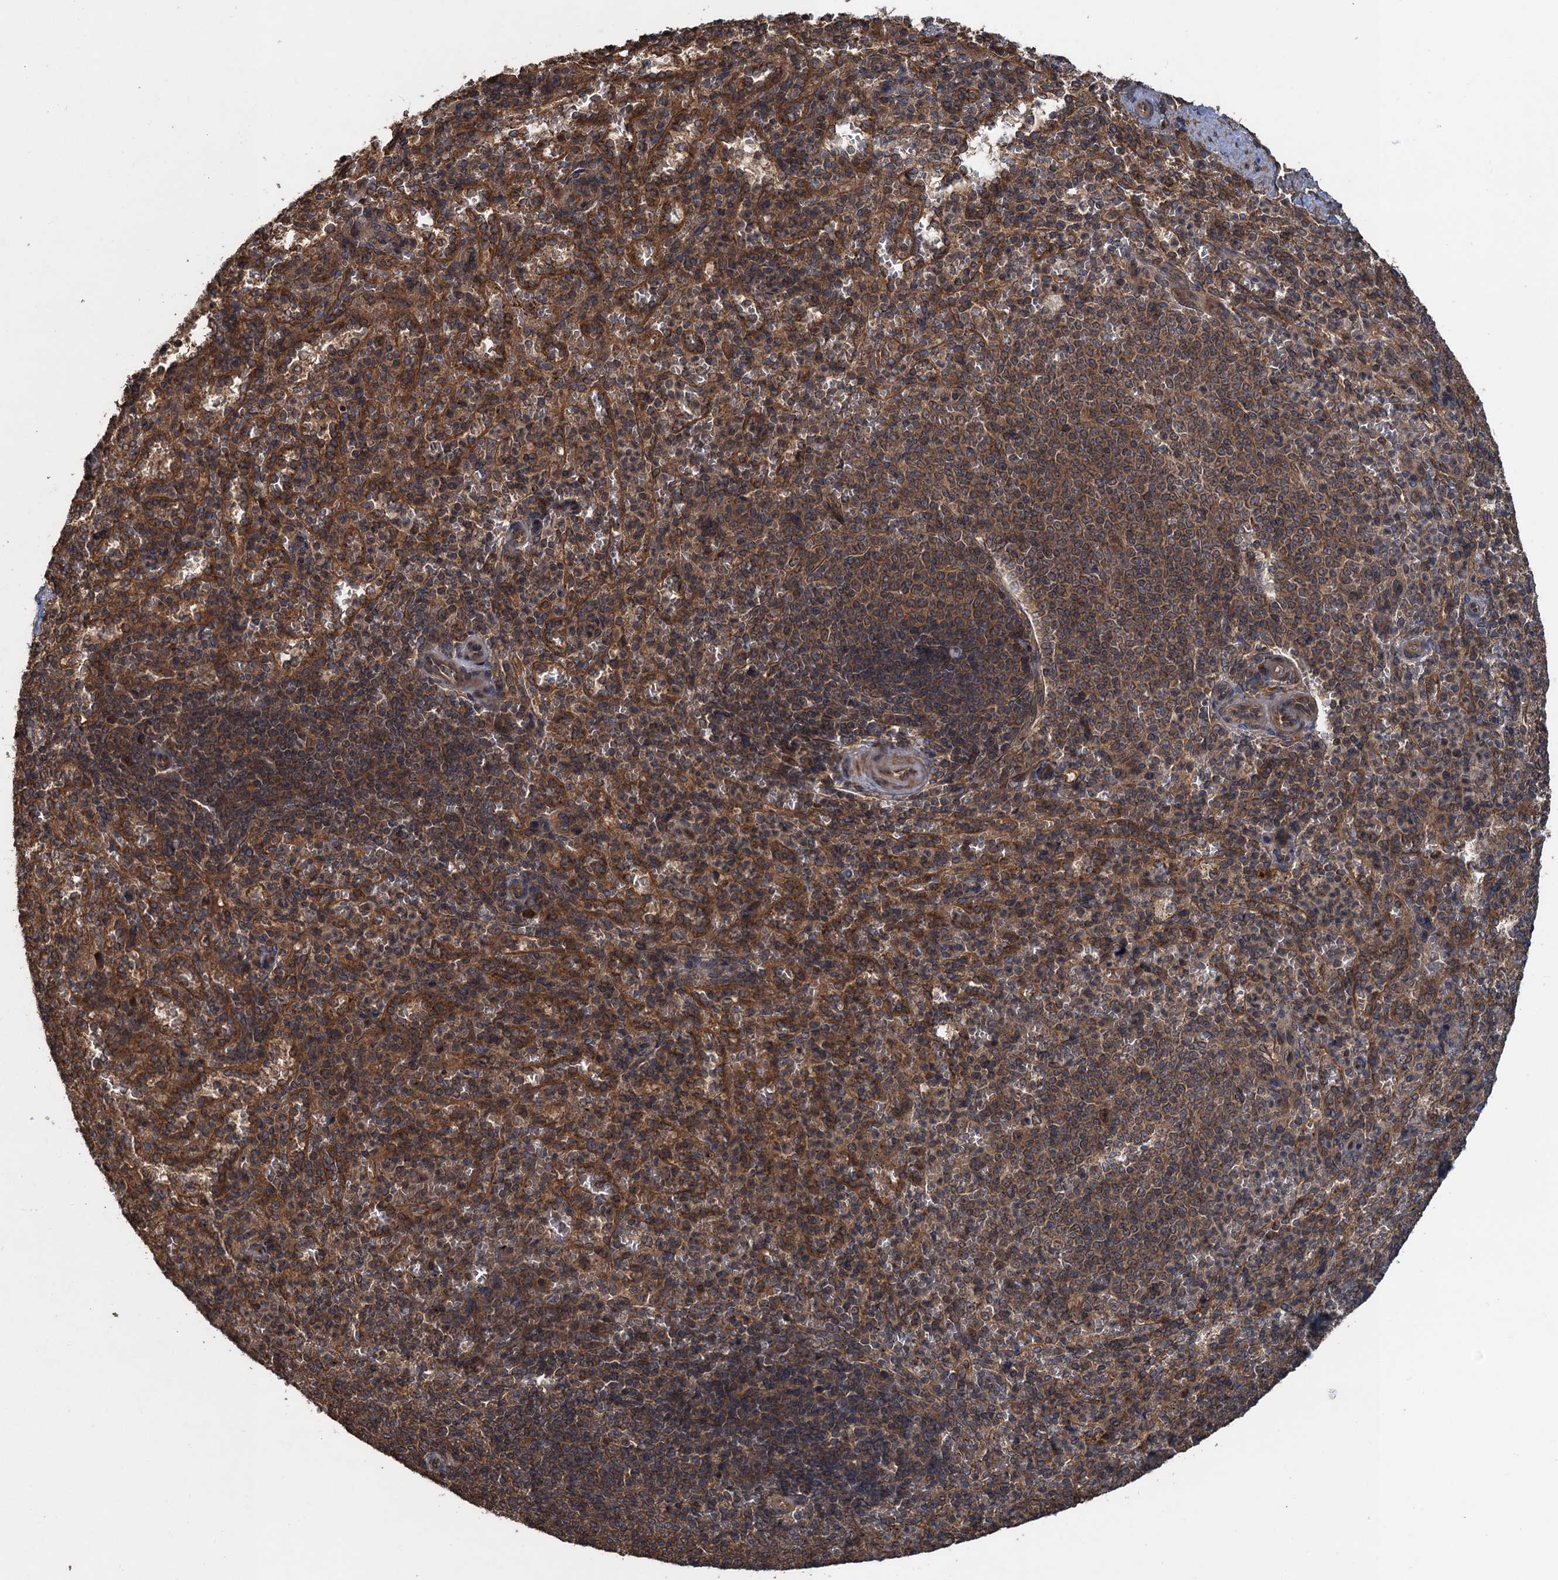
{"staining": {"intensity": "moderate", "quantity": ">75%", "location": "cytoplasmic/membranous"}, "tissue": "spleen", "cell_type": "Cells in red pulp", "image_type": "normal", "snomed": [{"axis": "morphology", "description": "Normal tissue, NOS"}, {"axis": "topography", "description": "Spleen"}], "caption": "This image shows IHC staining of unremarkable human spleen, with medium moderate cytoplasmic/membranous positivity in about >75% of cells in red pulp.", "gene": "GLE1", "patient": {"sex": "female", "age": 21}}